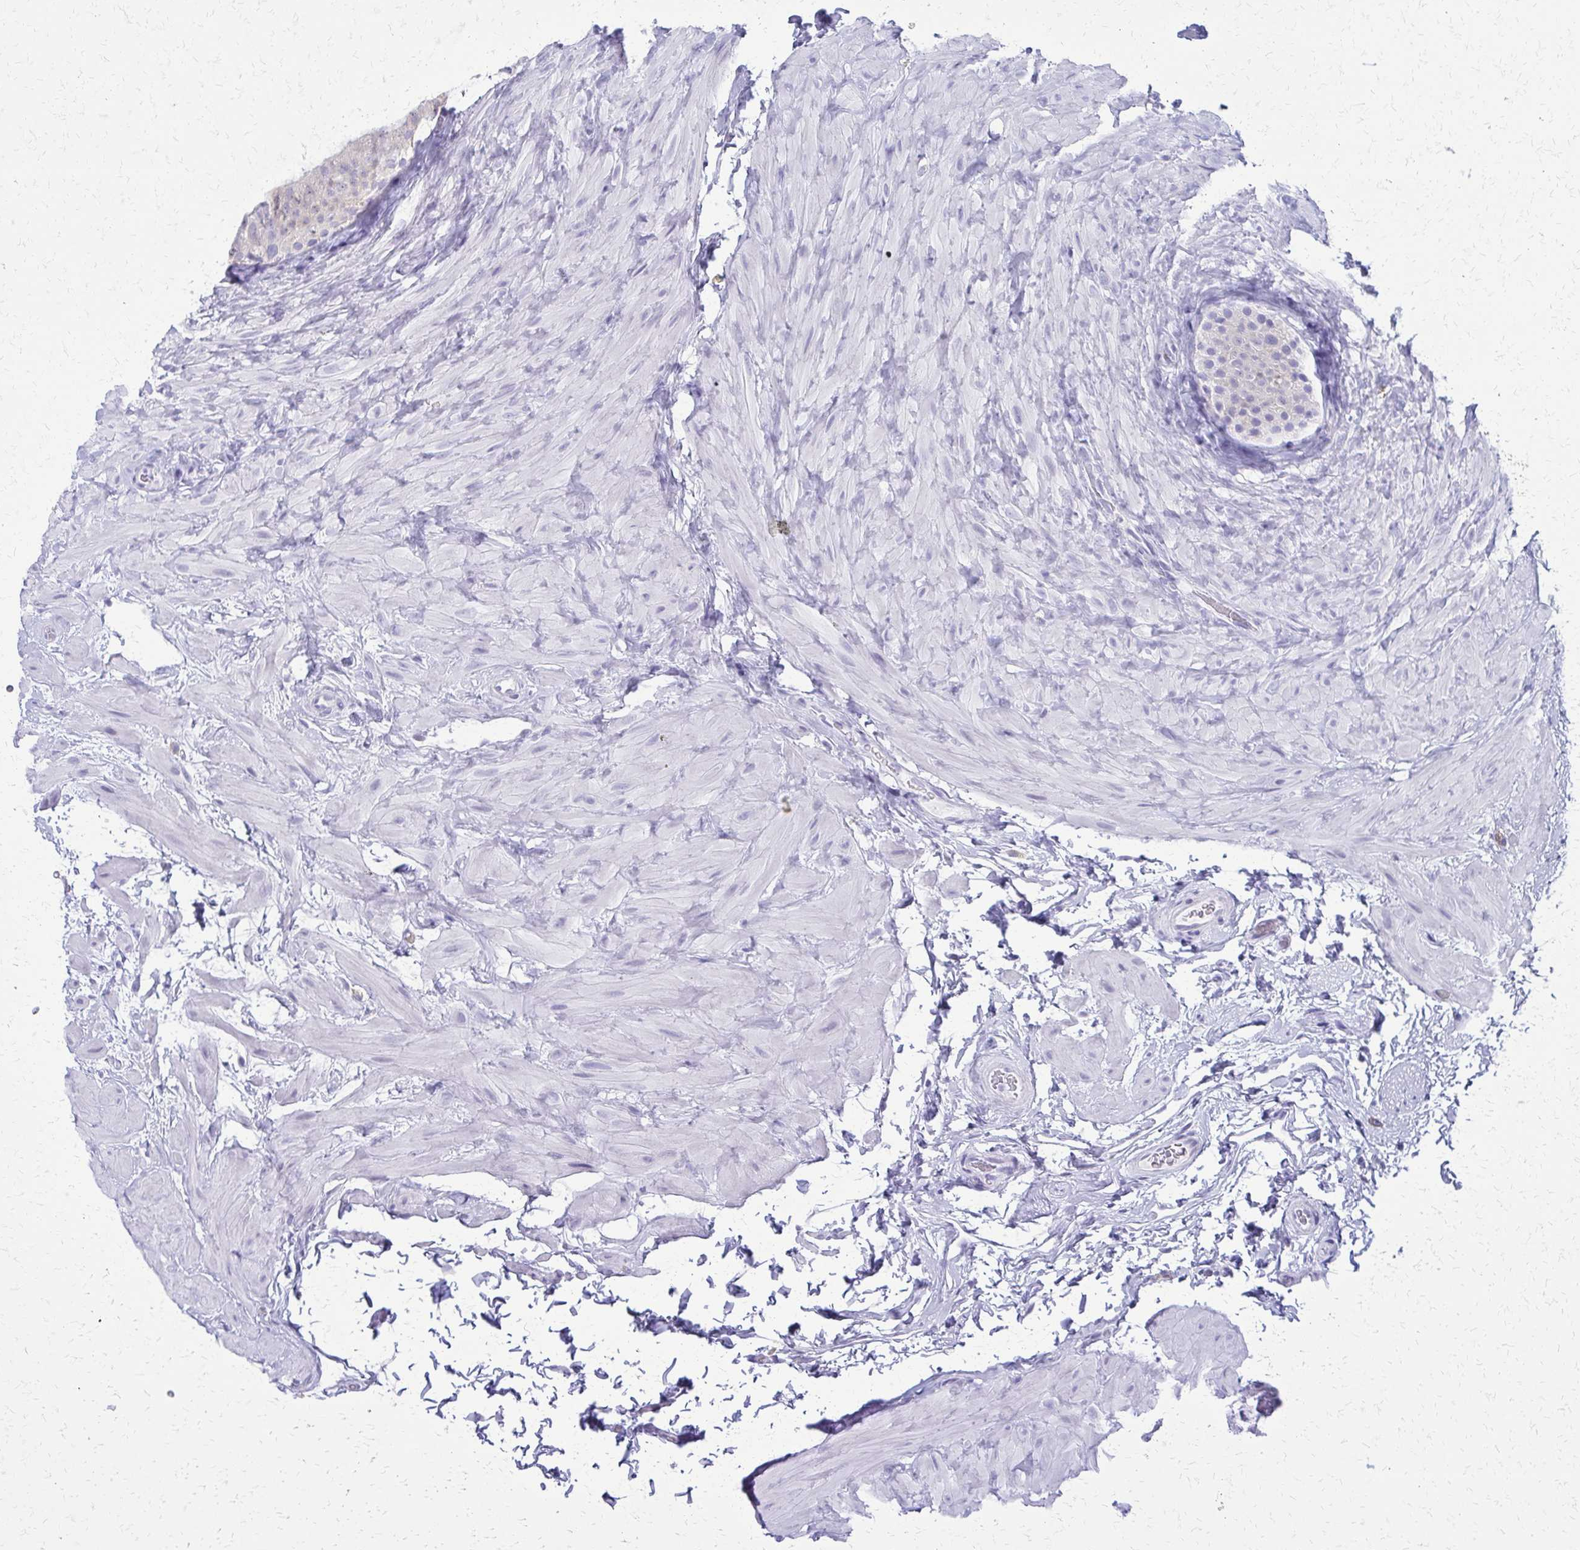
{"staining": {"intensity": "negative", "quantity": "none", "location": "none"}, "tissue": "epididymis", "cell_type": "Glandular cells", "image_type": "normal", "snomed": [{"axis": "morphology", "description": "Normal tissue, NOS"}, {"axis": "topography", "description": "Epididymis, spermatic cord, NOS"}, {"axis": "topography", "description": "Epididymis"}], "caption": "Immunohistochemistry (IHC) photomicrograph of normal human epididymis stained for a protein (brown), which shows no staining in glandular cells.", "gene": "FAM162B", "patient": {"sex": "male", "age": 31}}